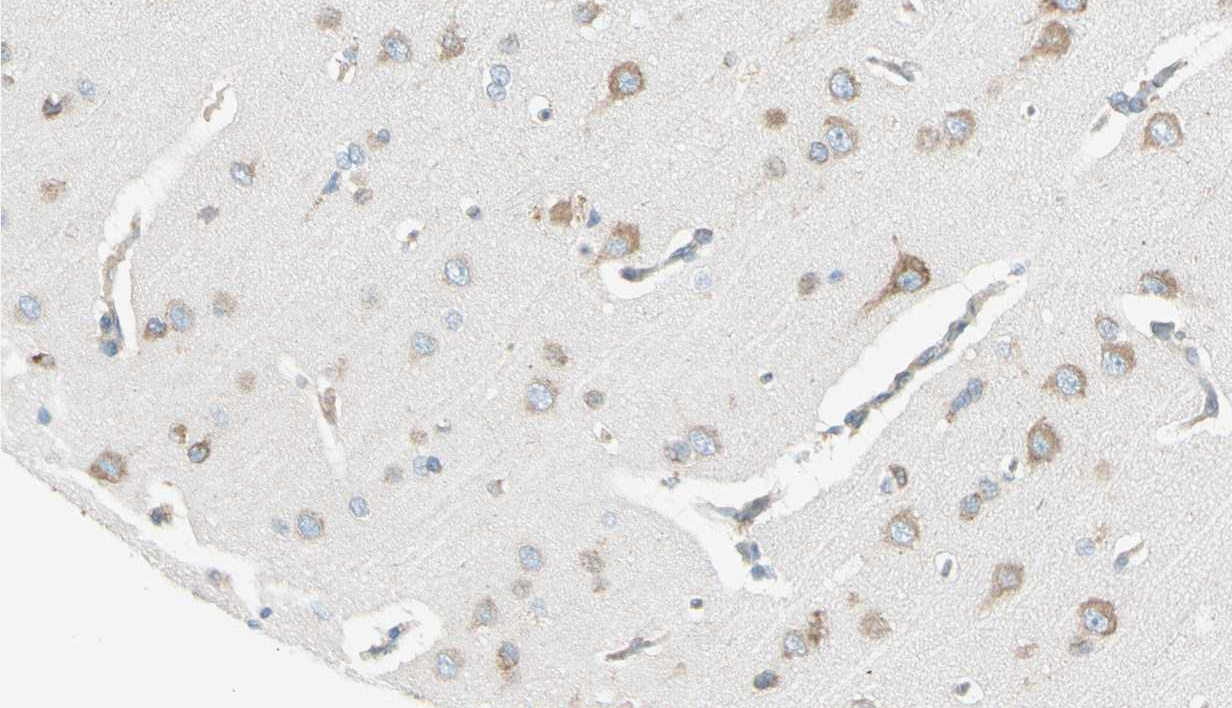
{"staining": {"intensity": "moderate", "quantity": "25%-75%", "location": "cytoplasmic/membranous"}, "tissue": "cerebral cortex", "cell_type": "Endothelial cells", "image_type": "normal", "snomed": [{"axis": "morphology", "description": "Normal tissue, NOS"}, {"axis": "topography", "description": "Cerebral cortex"}], "caption": "Endothelial cells exhibit moderate cytoplasmic/membranous staining in about 25%-75% of cells in normal cerebral cortex.", "gene": "PDIA4", "patient": {"sex": "male", "age": 62}}